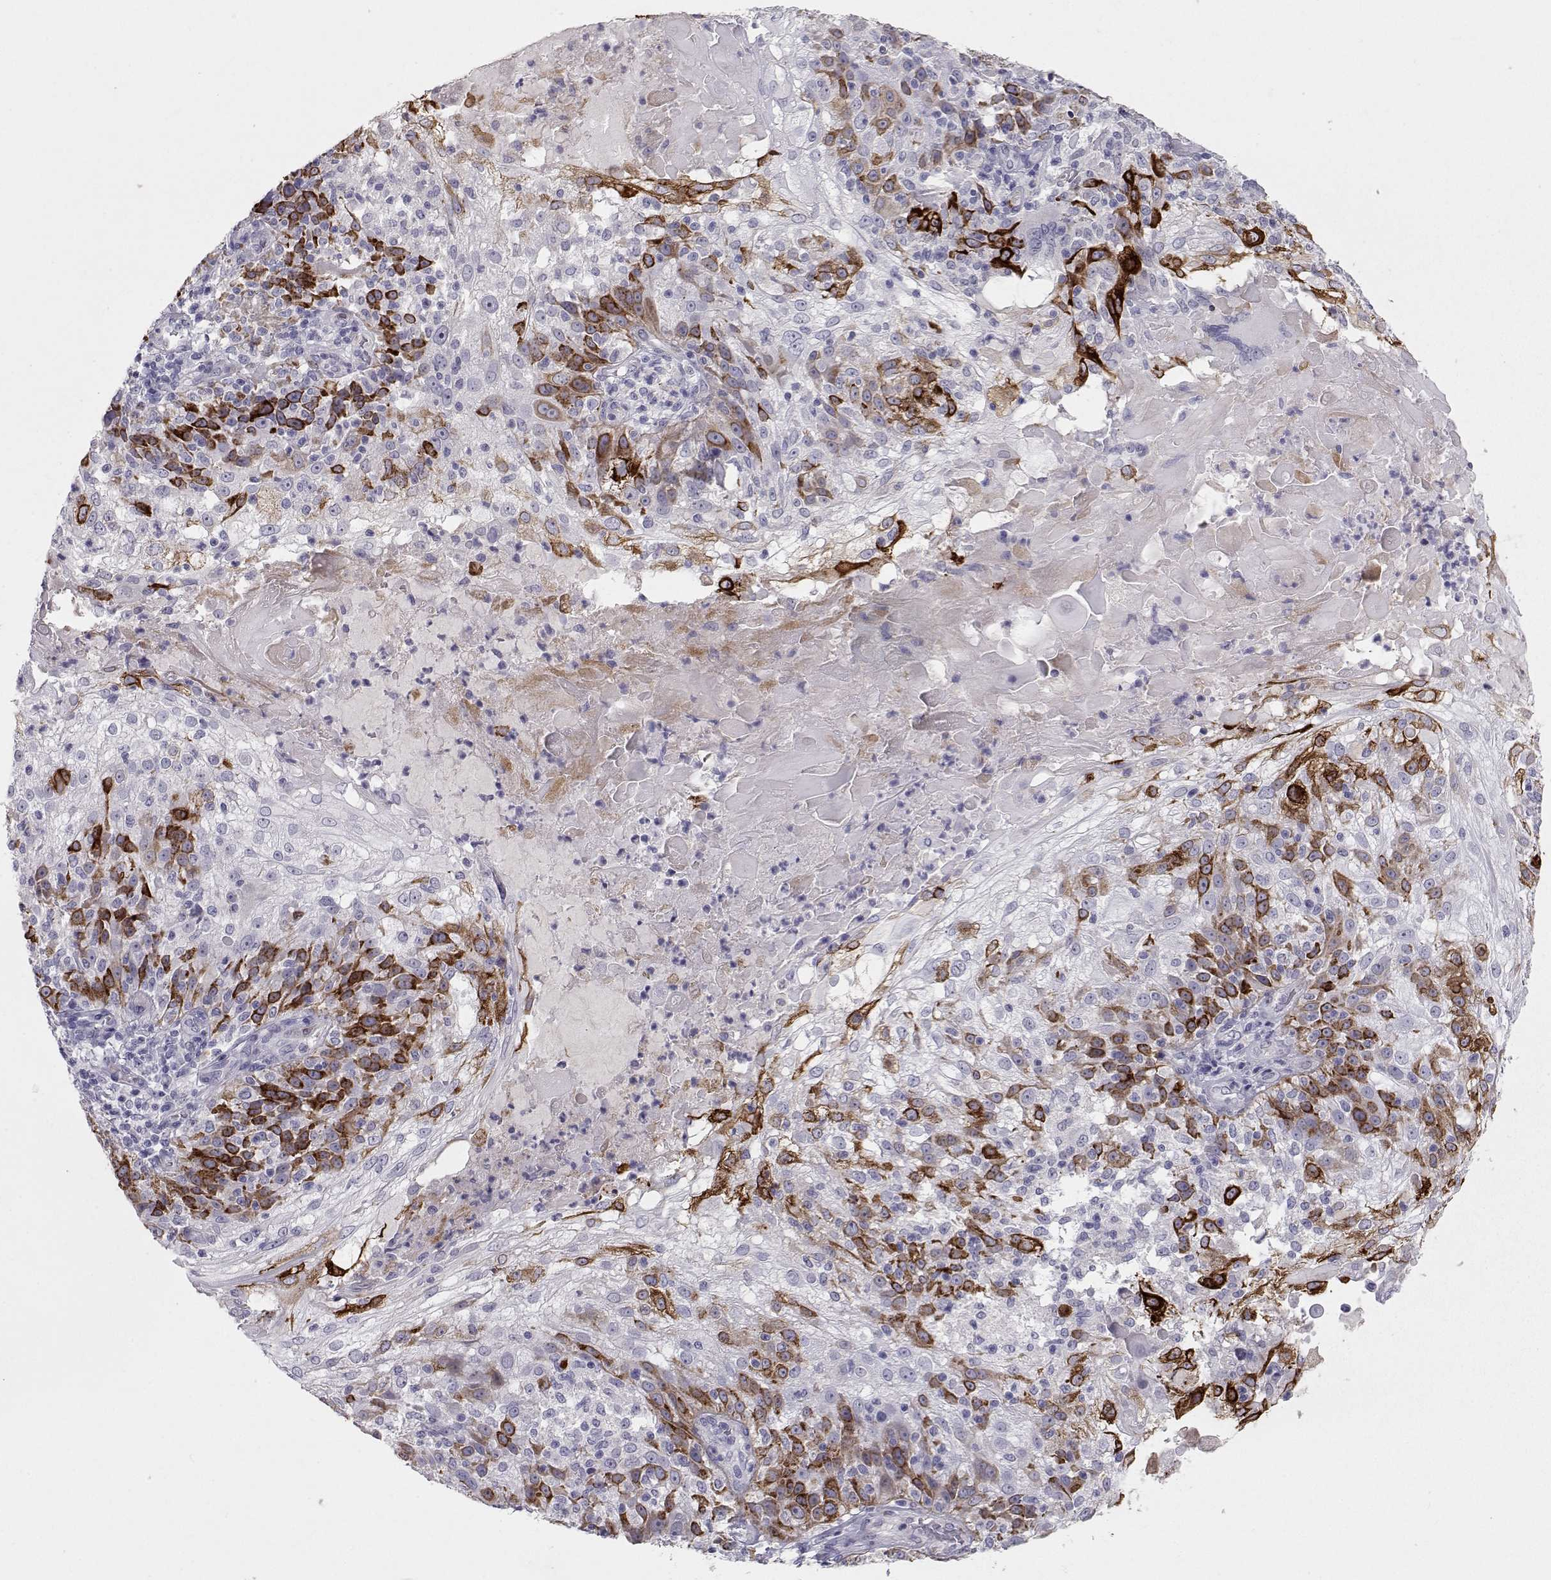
{"staining": {"intensity": "strong", "quantity": "25%-75%", "location": "cytoplasmic/membranous"}, "tissue": "skin cancer", "cell_type": "Tumor cells", "image_type": "cancer", "snomed": [{"axis": "morphology", "description": "Normal tissue, NOS"}, {"axis": "morphology", "description": "Squamous cell carcinoma, NOS"}, {"axis": "topography", "description": "Skin"}], "caption": "Brown immunohistochemical staining in skin cancer (squamous cell carcinoma) shows strong cytoplasmic/membranous expression in approximately 25%-75% of tumor cells.", "gene": "LAMB3", "patient": {"sex": "female", "age": 83}}